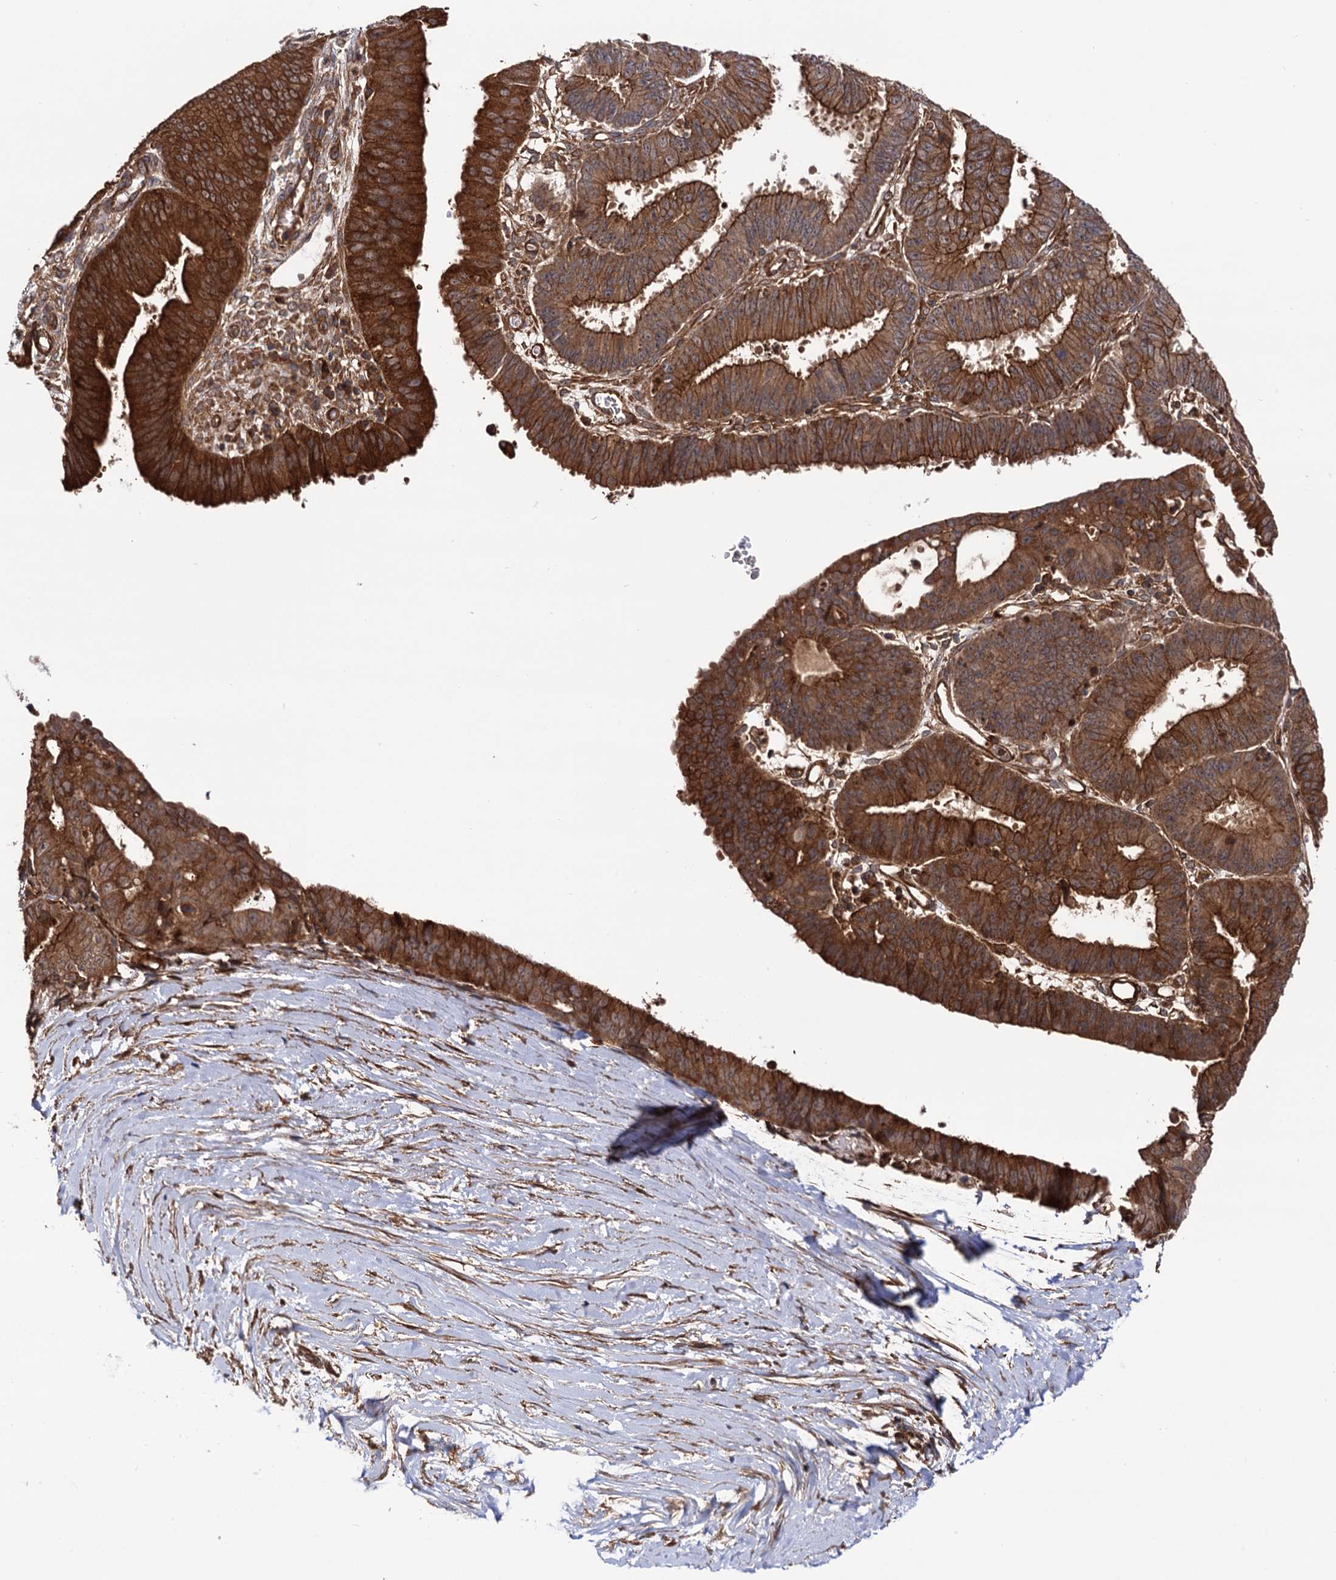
{"staining": {"intensity": "strong", "quantity": ">75%", "location": "cytoplasmic/membranous"}, "tissue": "ovarian cancer", "cell_type": "Tumor cells", "image_type": "cancer", "snomed": [{"axis": "morphology", "description": "Carcinoma, endometroid"}, {"axis": "topography", "description": "Appendix"}, {"axis": "topography", "description": "Ovary"}], "caption": "Immunohistochemical staining of human ovarian cancer shows high levels of strong cytoplasmic/membranous protein staining in about >75% of tumor cells. (DAB (3,3'-diaminobenzidine) = brown stain, brightfield microscopy at high magnification).", "gene": "ATP8B4", "patient": {"sex": "female", "age": 42}}